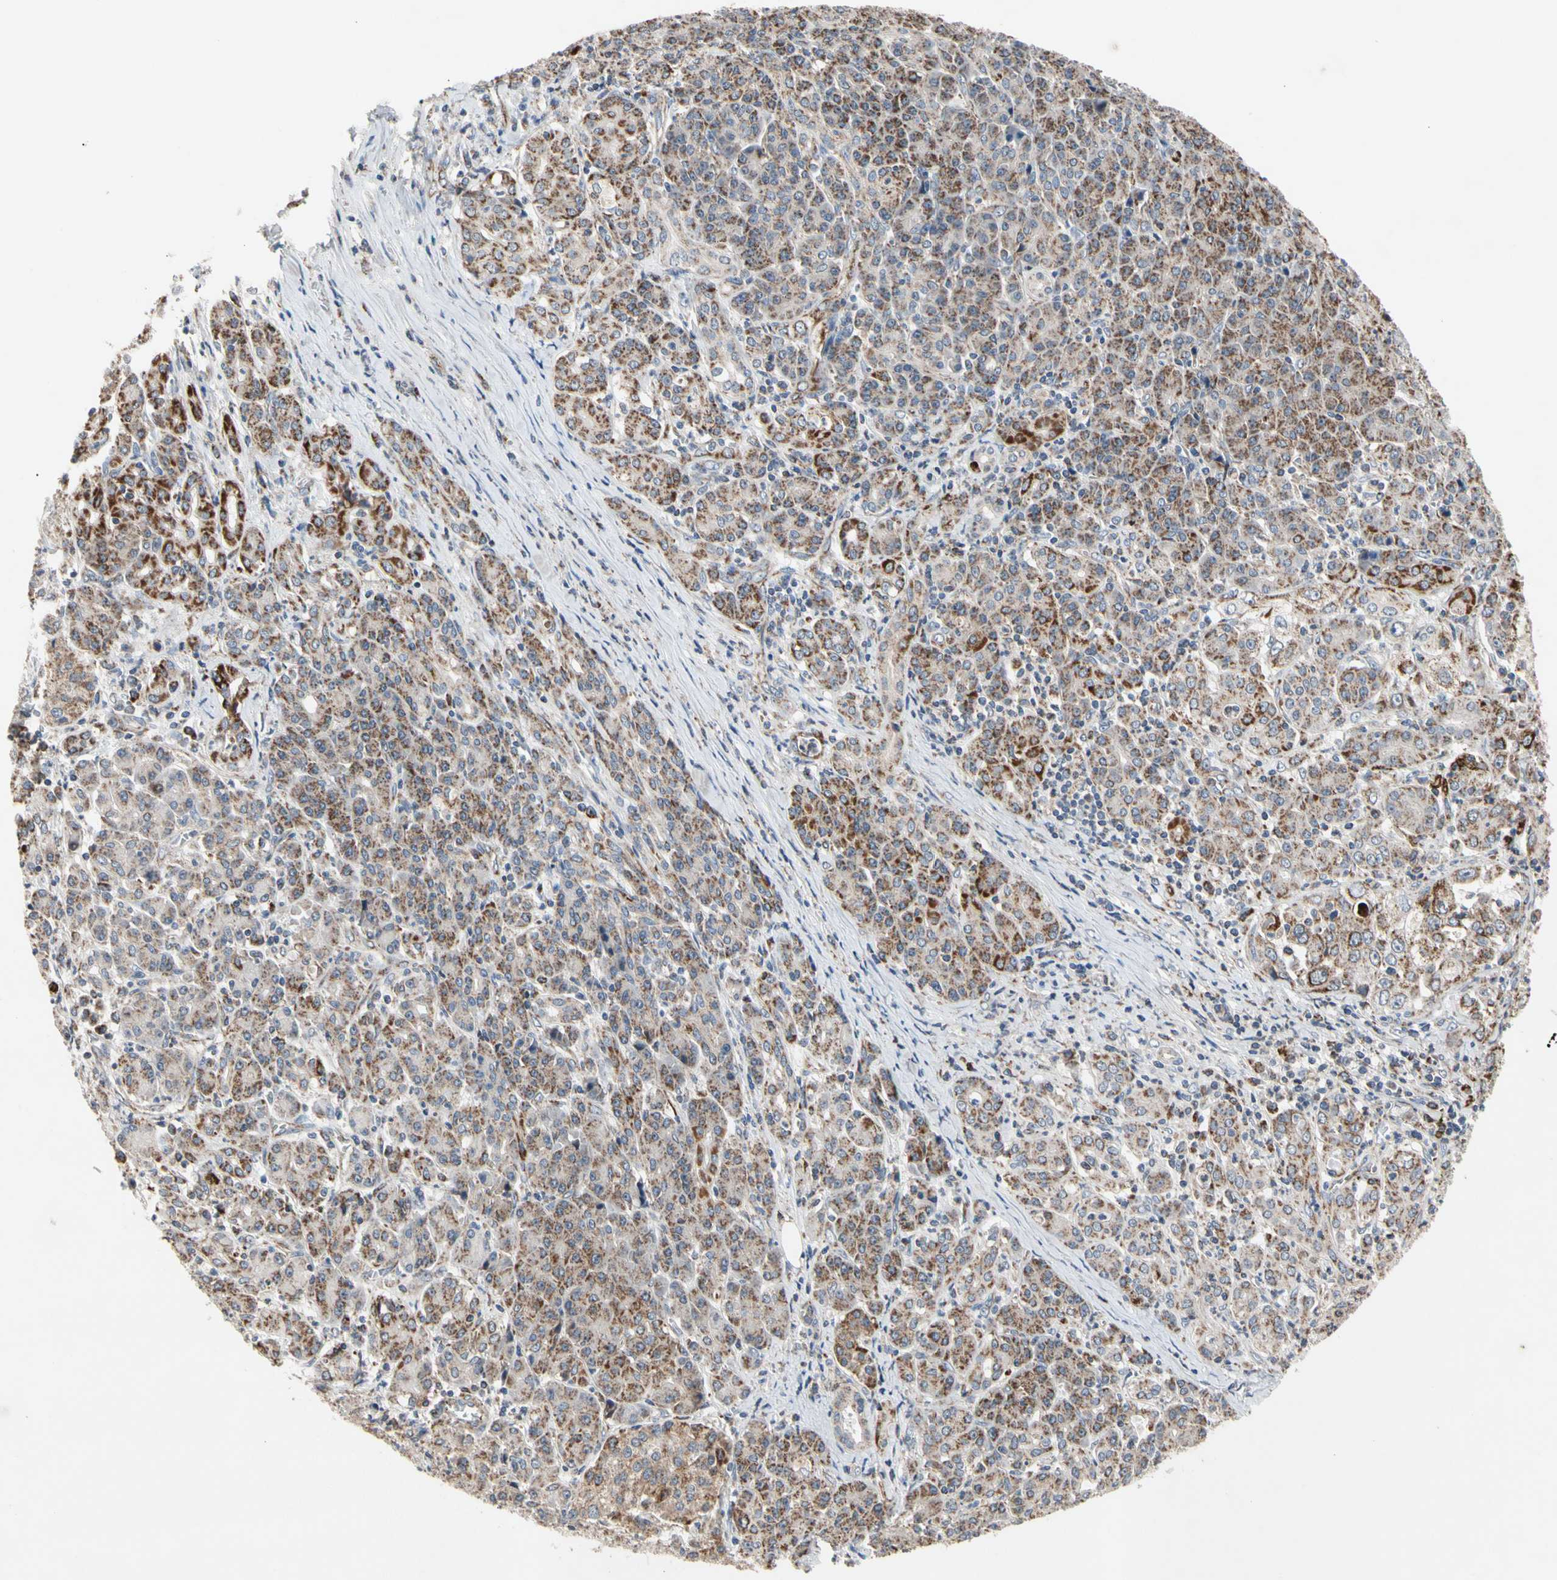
{"staining": {"intensity": "strong", "quantity": ">75%", "location": "cytoplasmic/membranous"}, "tissue": "pancreatic cancer", "cell_type": "Tumor cells", "image_type": "cancer", "snomed": [{"axis": "morphology", "description": "Adenocarcinoma, NOS"}, {"axis": "topography", "description": "Pancreas"}], "caption": "A brown stain shows strong cytoplasmic/membranous staining of a protein in adenocarcinoma (pancreatic) tumor cells. (IHC, brightfield microscopy, high magnification).", "gene": "GPD2", "patient": {"sex": "male", "age": 70}}